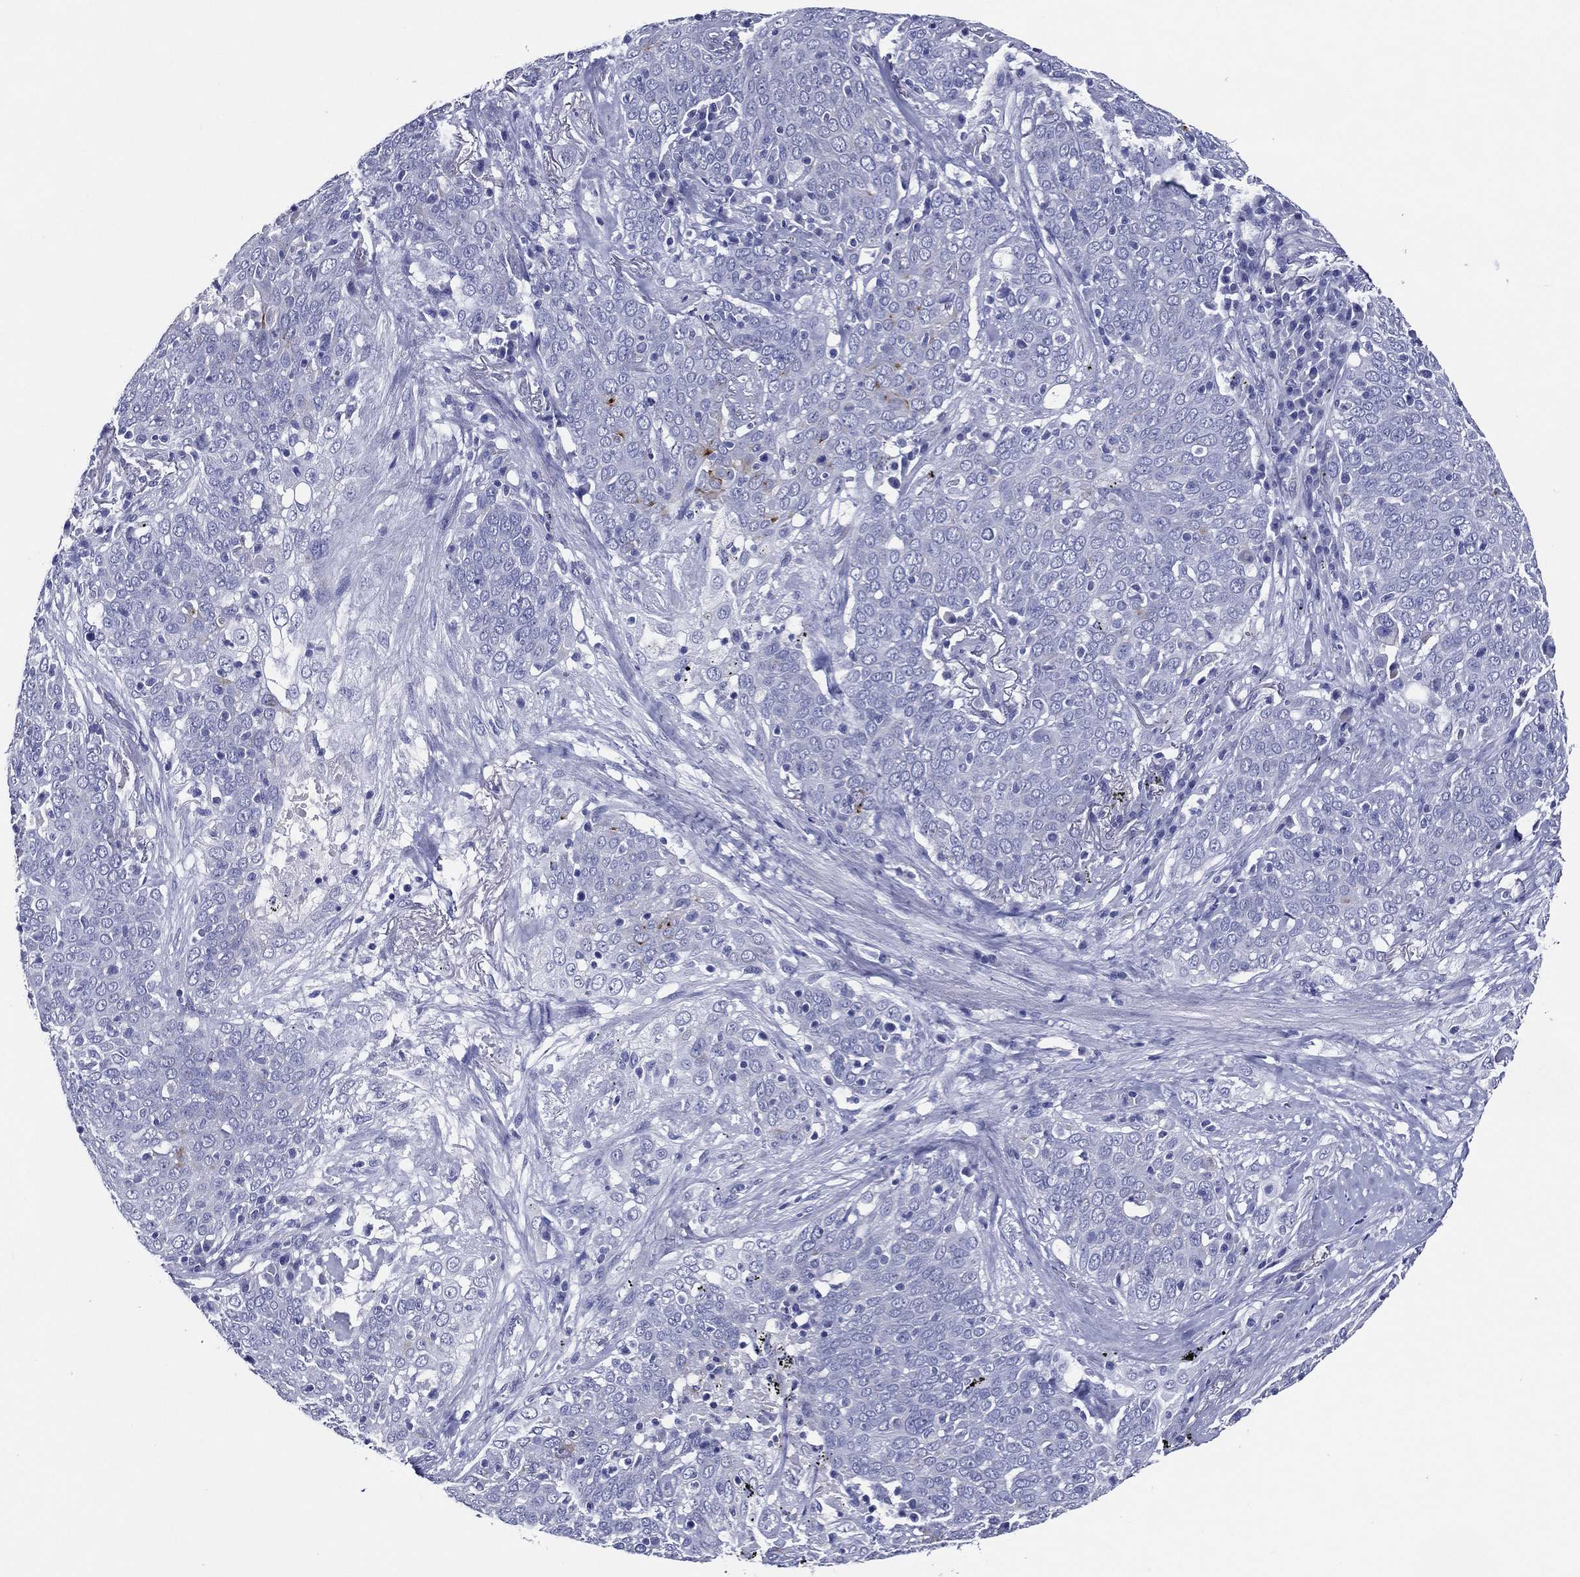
{"staining": {"intensity": "negative", "quantity": "none", "location": "none"}, "tissue": "lung cancer", "cell_type": "Tumor cells", "image_type": "cancer", "snomed": [{"axis": "morphology", "description": "Squamous cell carcinoma, NOS"}, {"axis": "topography", "description": "Lung"}], "caption": "Lung squamous cell carcinoma stained for a protein using immunohistochemistry exhibits no positivity tumor cells.", "gene": "ACE2", "patient": {"sex": "male", "age": 82}}